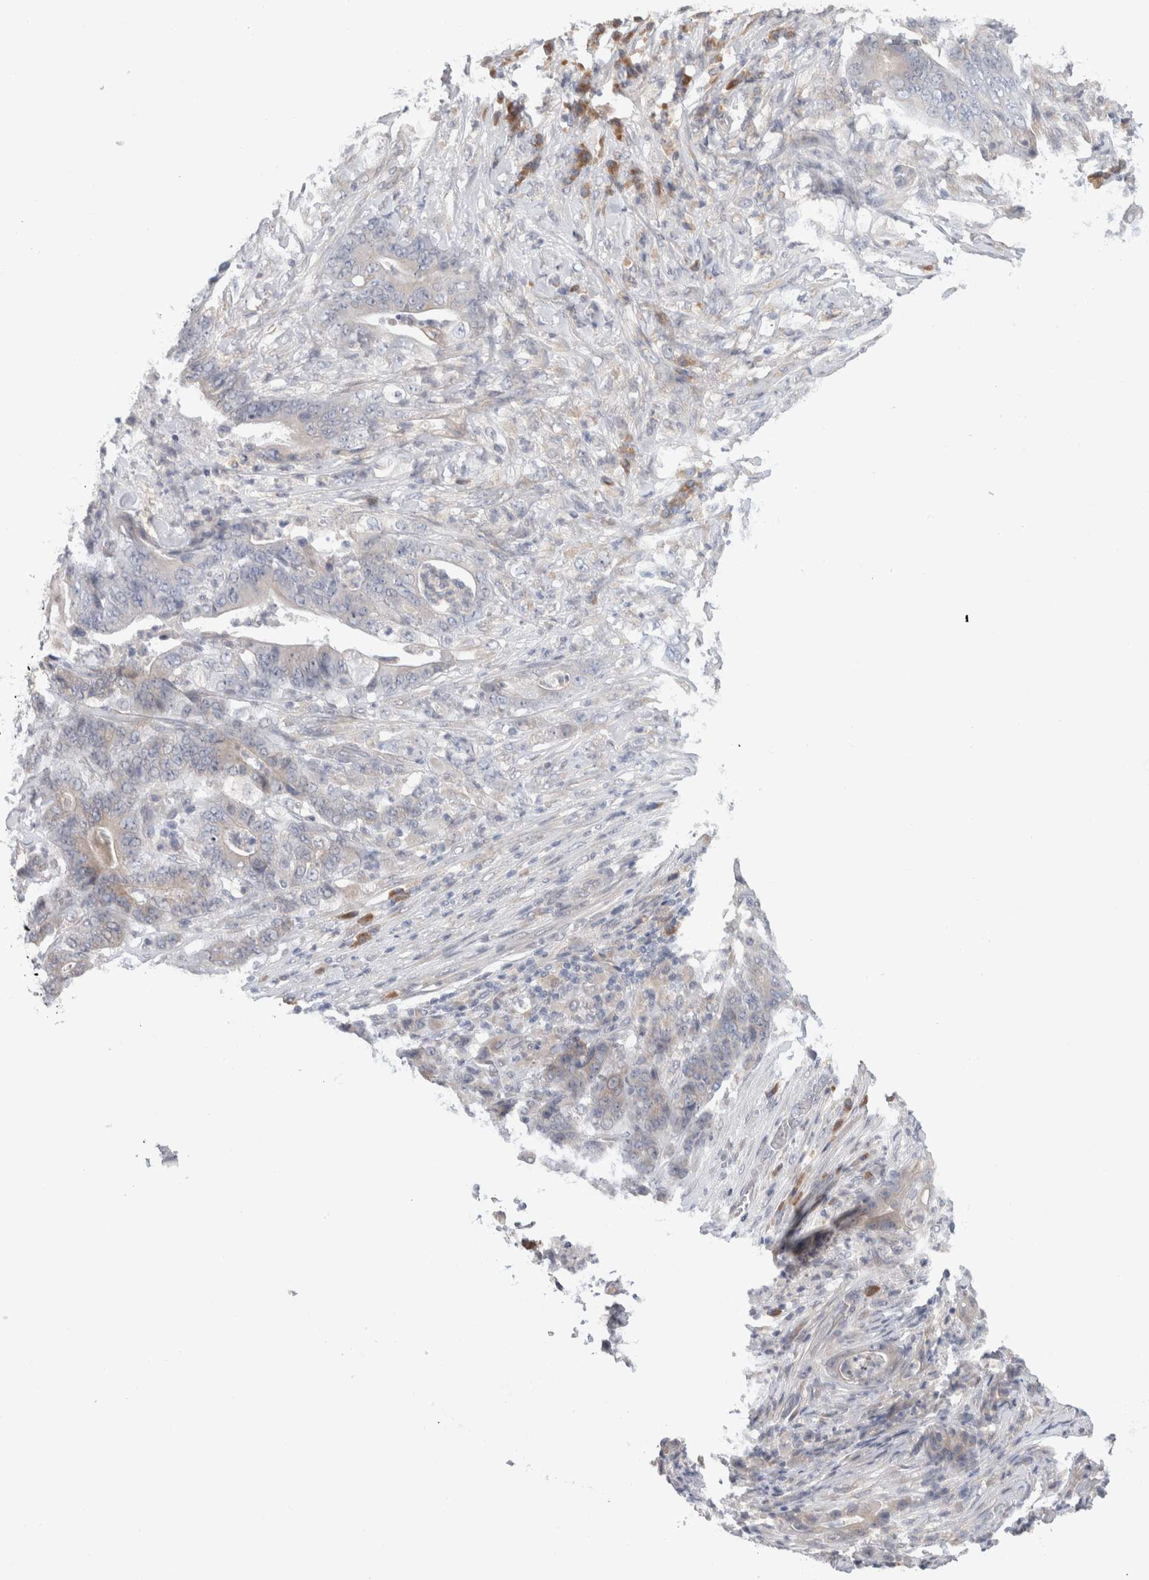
{"staining": {"intensity": "negative", "quantity": "none", "location": "none"}, "tissue": "stomach cancer", "cell_type": "Tumor cells", "image_type": "cancer", "snomed": [{"axis": "morphology", "description": "Adenocarcinoma, NOS"}, {"axis": "topography", "description": "Stomach"}], "caption": "This is an immunohistochemistry photomicrograph of human stomach cancer (adenocarcinoma). There is no expression in tumor cells.", "gene": "RUSF1", "patient": {"sex": "female", "age": 73}}